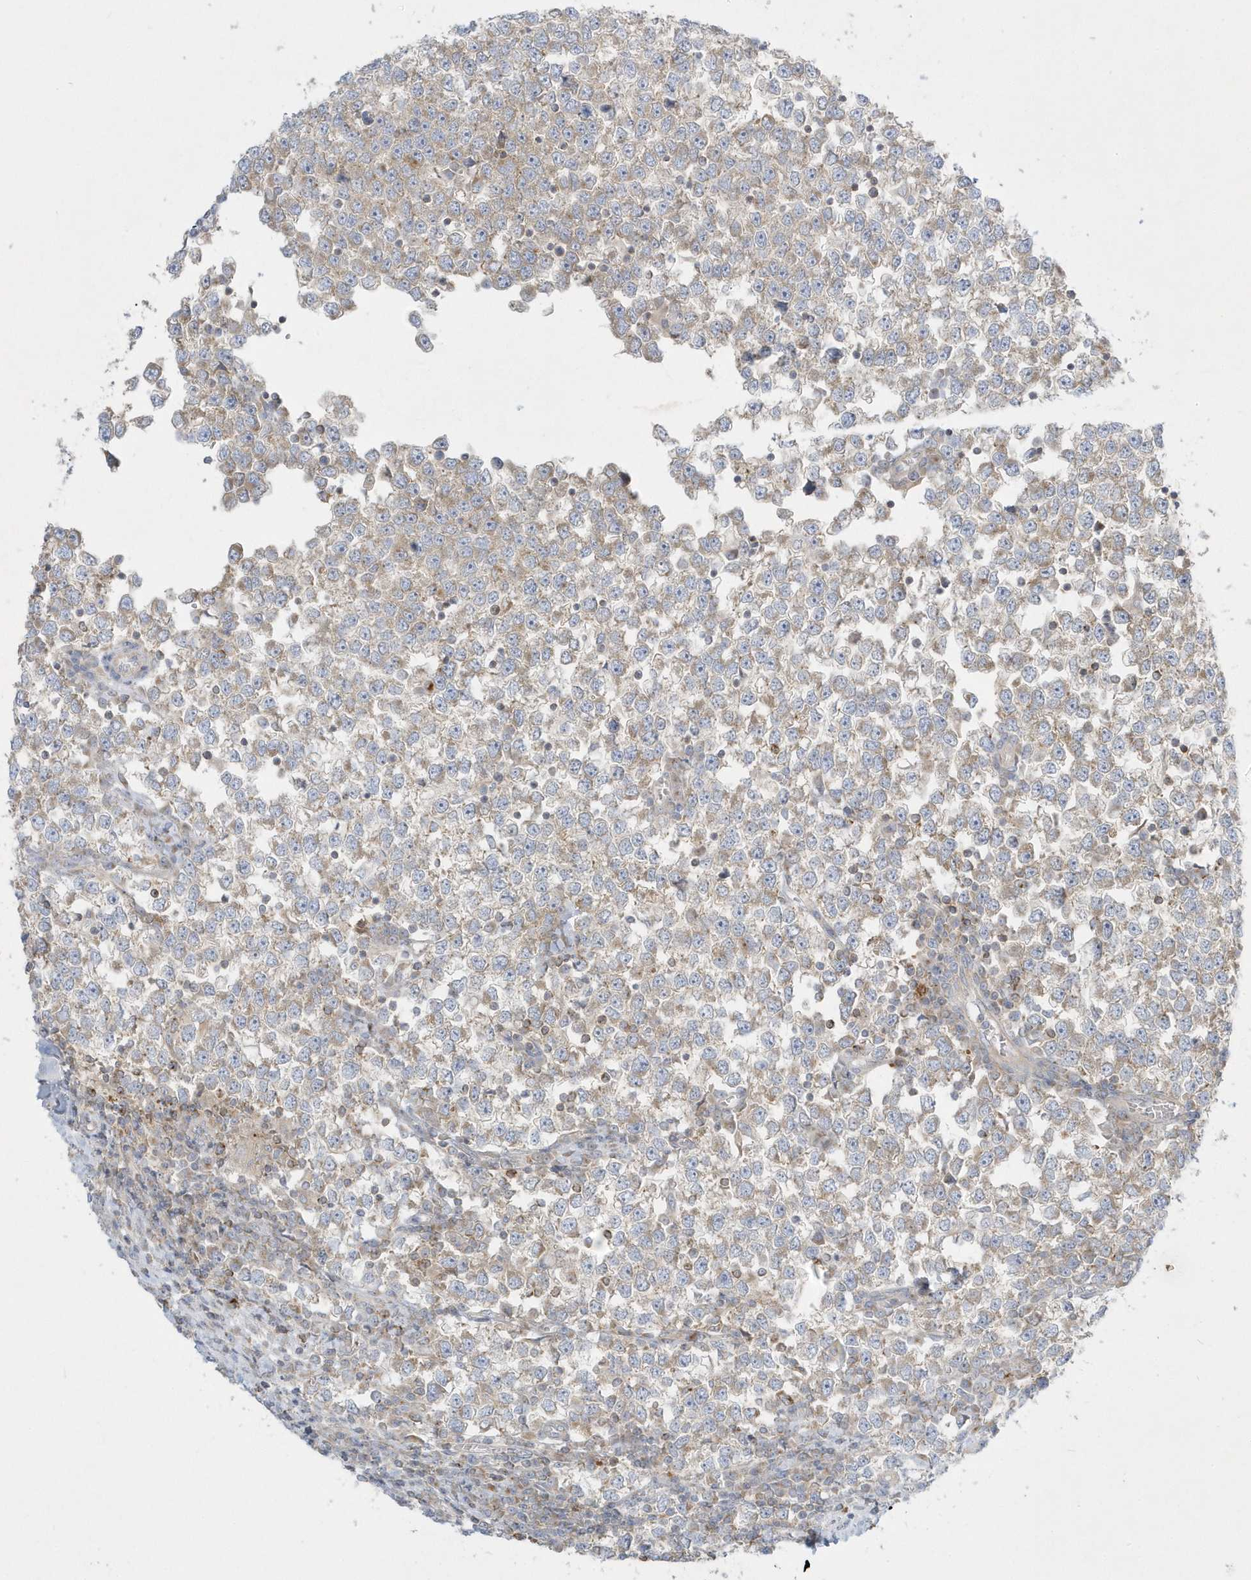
{"staining": {"intensity": "weak", "quantity": "<25%", "location": "cytoplasmic/membranous"}, "tissue": "testis cancer", "cell_type": "Tumor cells", "image_type": "cancer", "snomed": [{"axis": "morphology", "description": "Seminoma, NOS"}, {"axis": "topography", "description": "Testis"}], "caption": "The IHC histopathology image has no significant staining in tumor cells of testis cancer (seminoma) tissue.", "gene": "DNAJC18", "patient": {"sex": "male", "age": 65}}